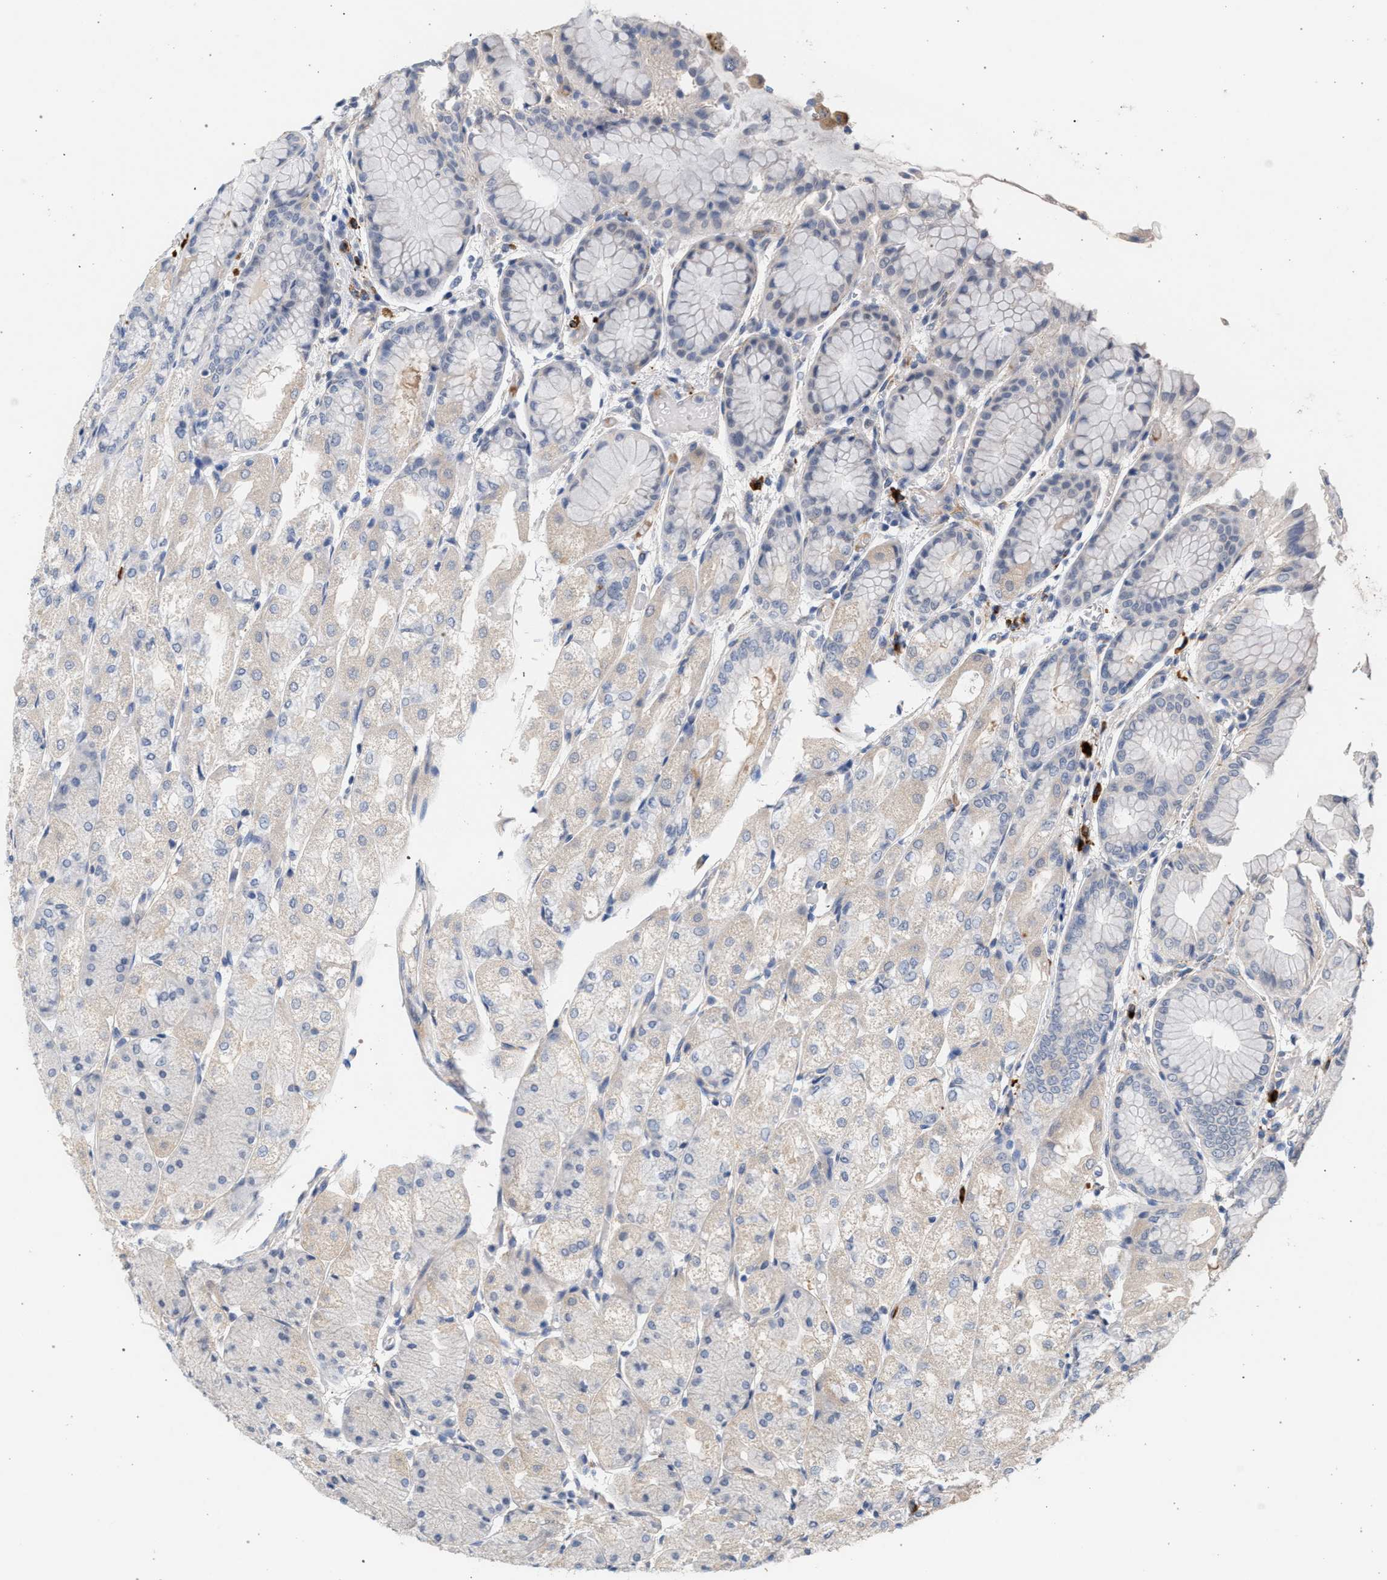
{"staining": {"intensity": "negative", "quantity": "none", "location": "none"}, "tissue": "stomach", "cell_type": "Glandular cells", "image_type": "normal", "snomed": [{"axis": "morphology", "description": "Normal tissue, NOS"}, {"axis": "topography", "description": "Stomach, upper"}], "caption": "This is an immunohistochemistry (IHC) image of benign human stomach. There is no expression in glandular cells.", "gene": "MAMDC2", "patient": {"sex": "male", "age": 72}}